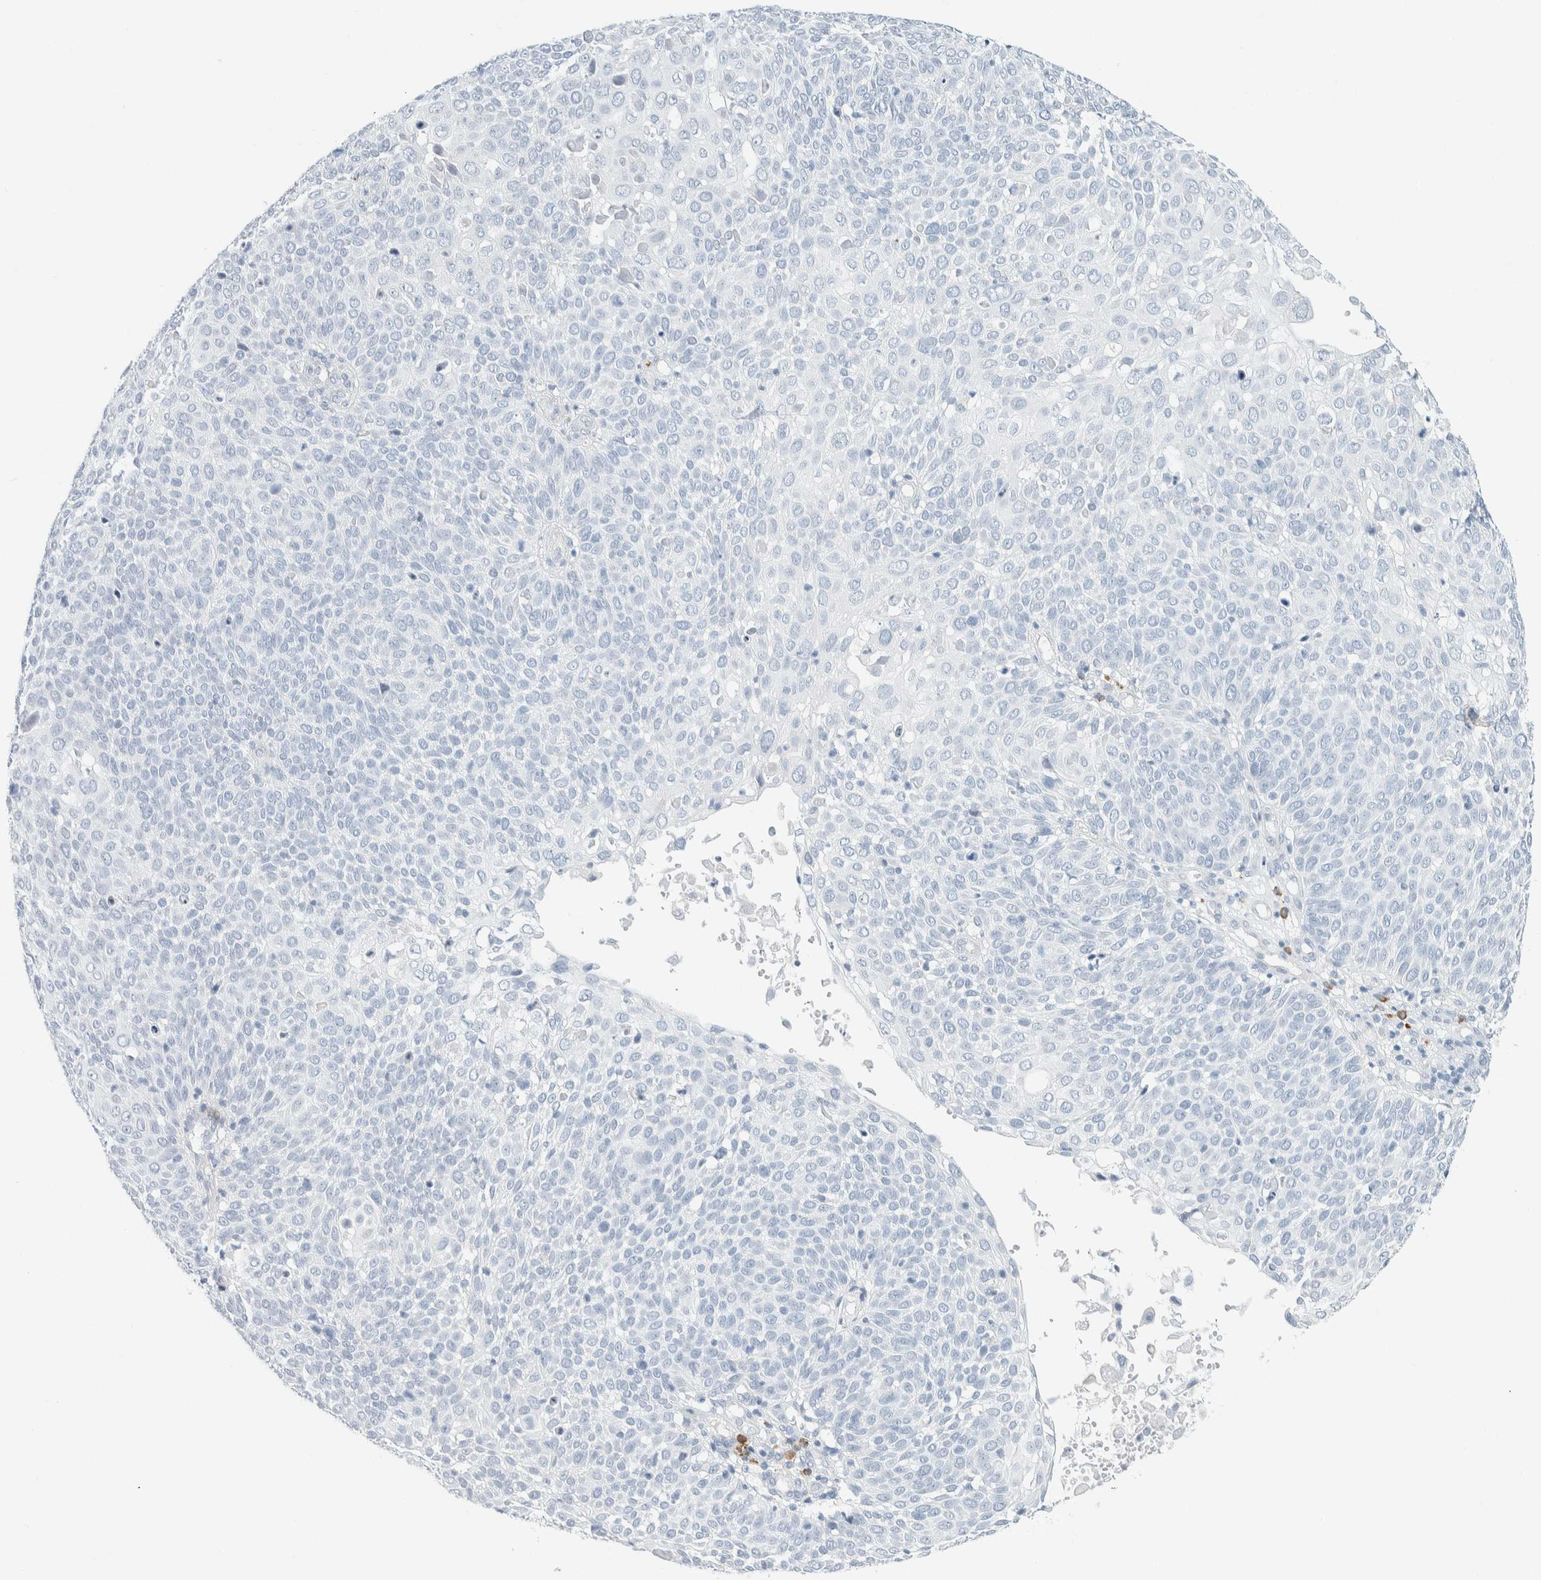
{"staining": {"intensity": "negative", "quantity": "none", "location": "none"}, "tissue": "cervical cancer", "cell_type": "Tumor cells", "image_type": "cancer", "snomed": [{"axis": "morphology", "description": "Squamous cell carcinoma, NOS"}, {"axis": "topography", "description": "Cervix"}], "caption": "Immunohistochemical staining of cervical squamous cell carcinoma displays no significant staining in tumor cells. (Brightfield microscopy of DAB immunohistochemistry (IHC) at high magnification).", "gene": "ARHGAP27", "patient": {"sex": "female", "age": 74}}